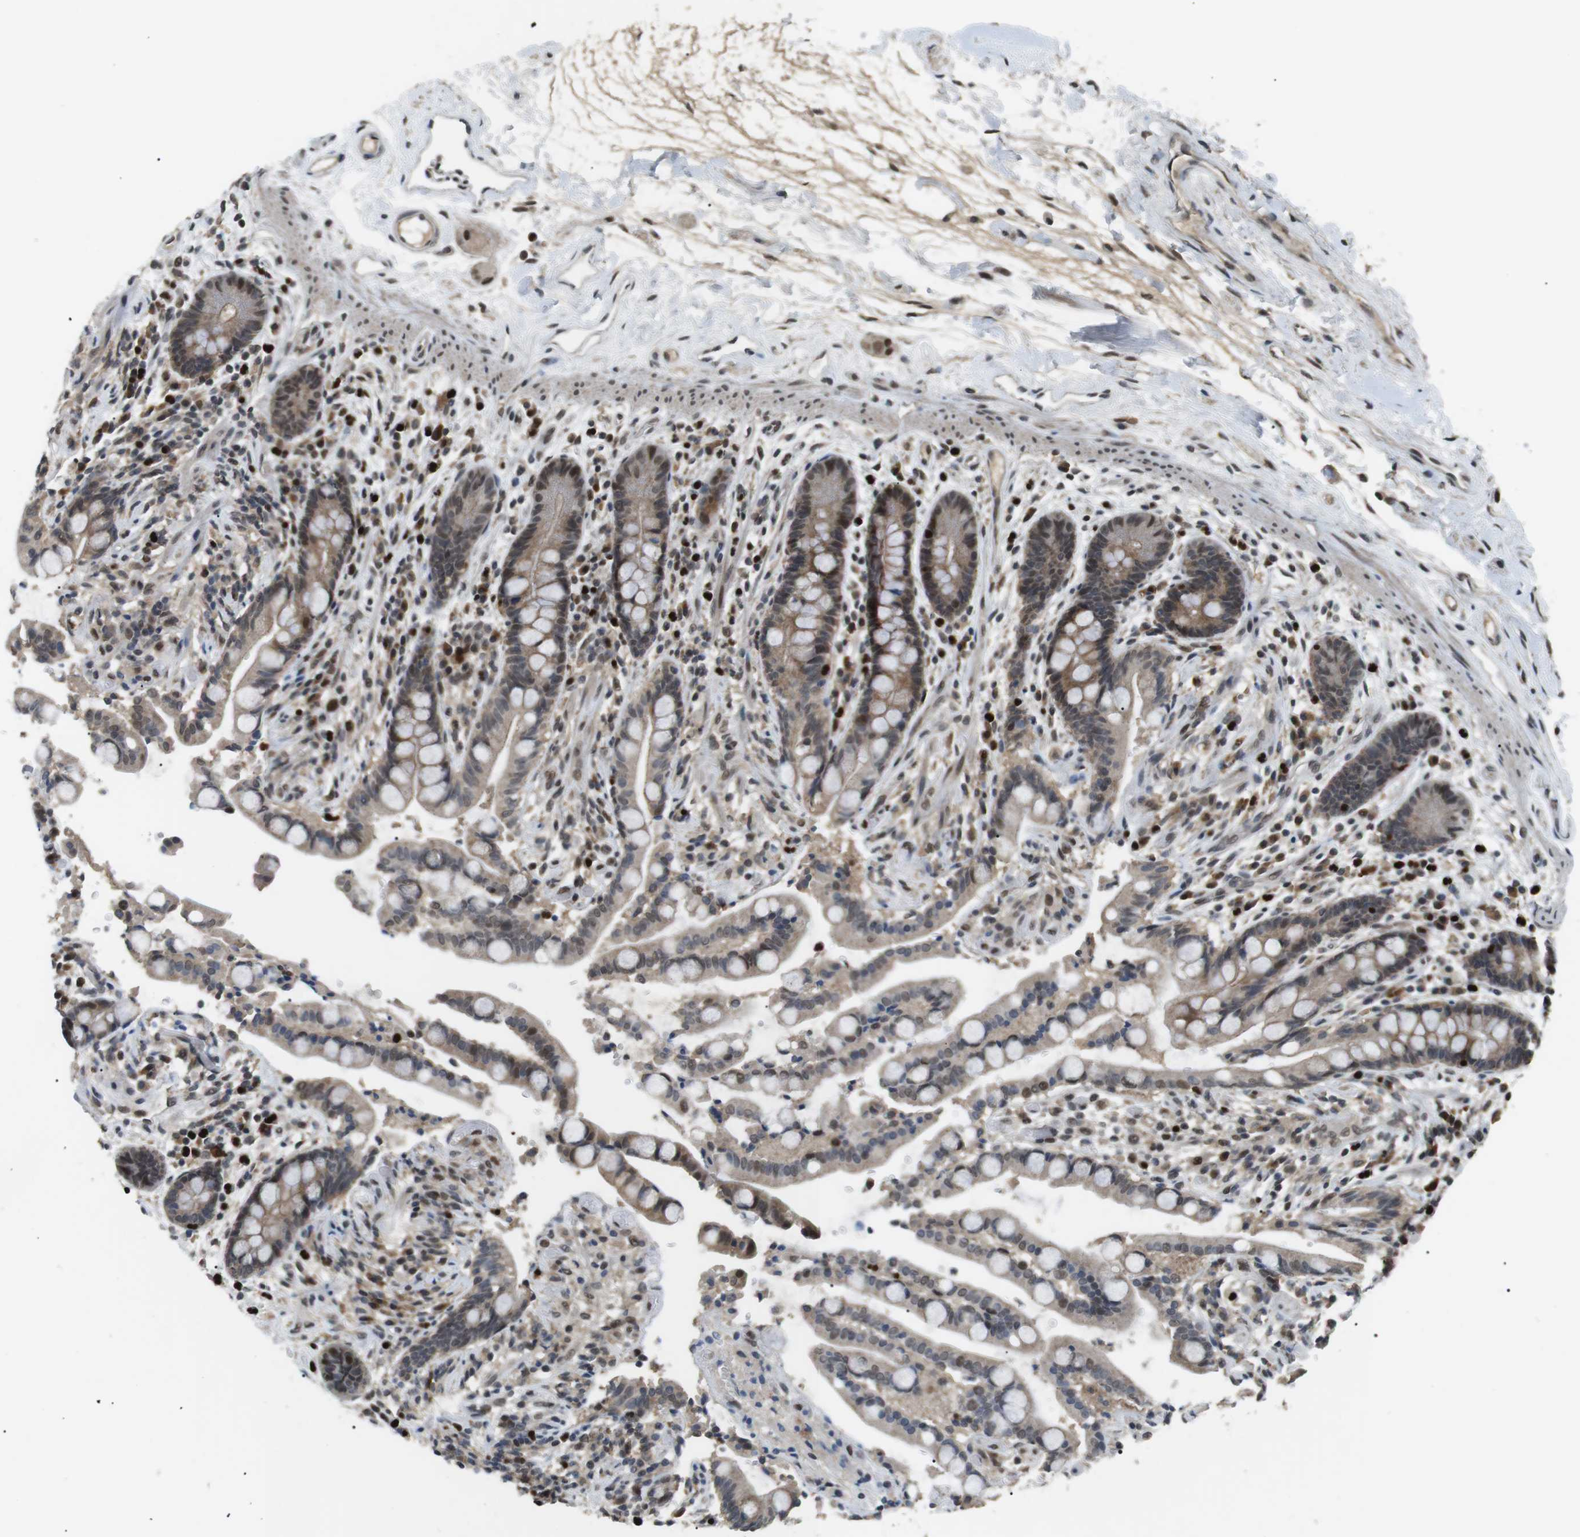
{"staining": {"intensity": "moderate", "quantity": ">75%", "location": "nuclear"}, "tissue": "colon", "cell_type": "Endothelial cells", "image_type": "normal", "snomed": [{"axis": "morphology", "description": "Normal tissue, NOS"}, {"axis": "topography", "description": "Colon"}], "caption": "Immunohistochemical staining of benign colon shows medium levels of moderate nuclear positivity in approximately >75% of endothelial cells. The protein of interest is shown in brown color, while the nuclei are stained blue.", "gene": "ORAI3", "patient": {"sex": "male", "age": 73}}